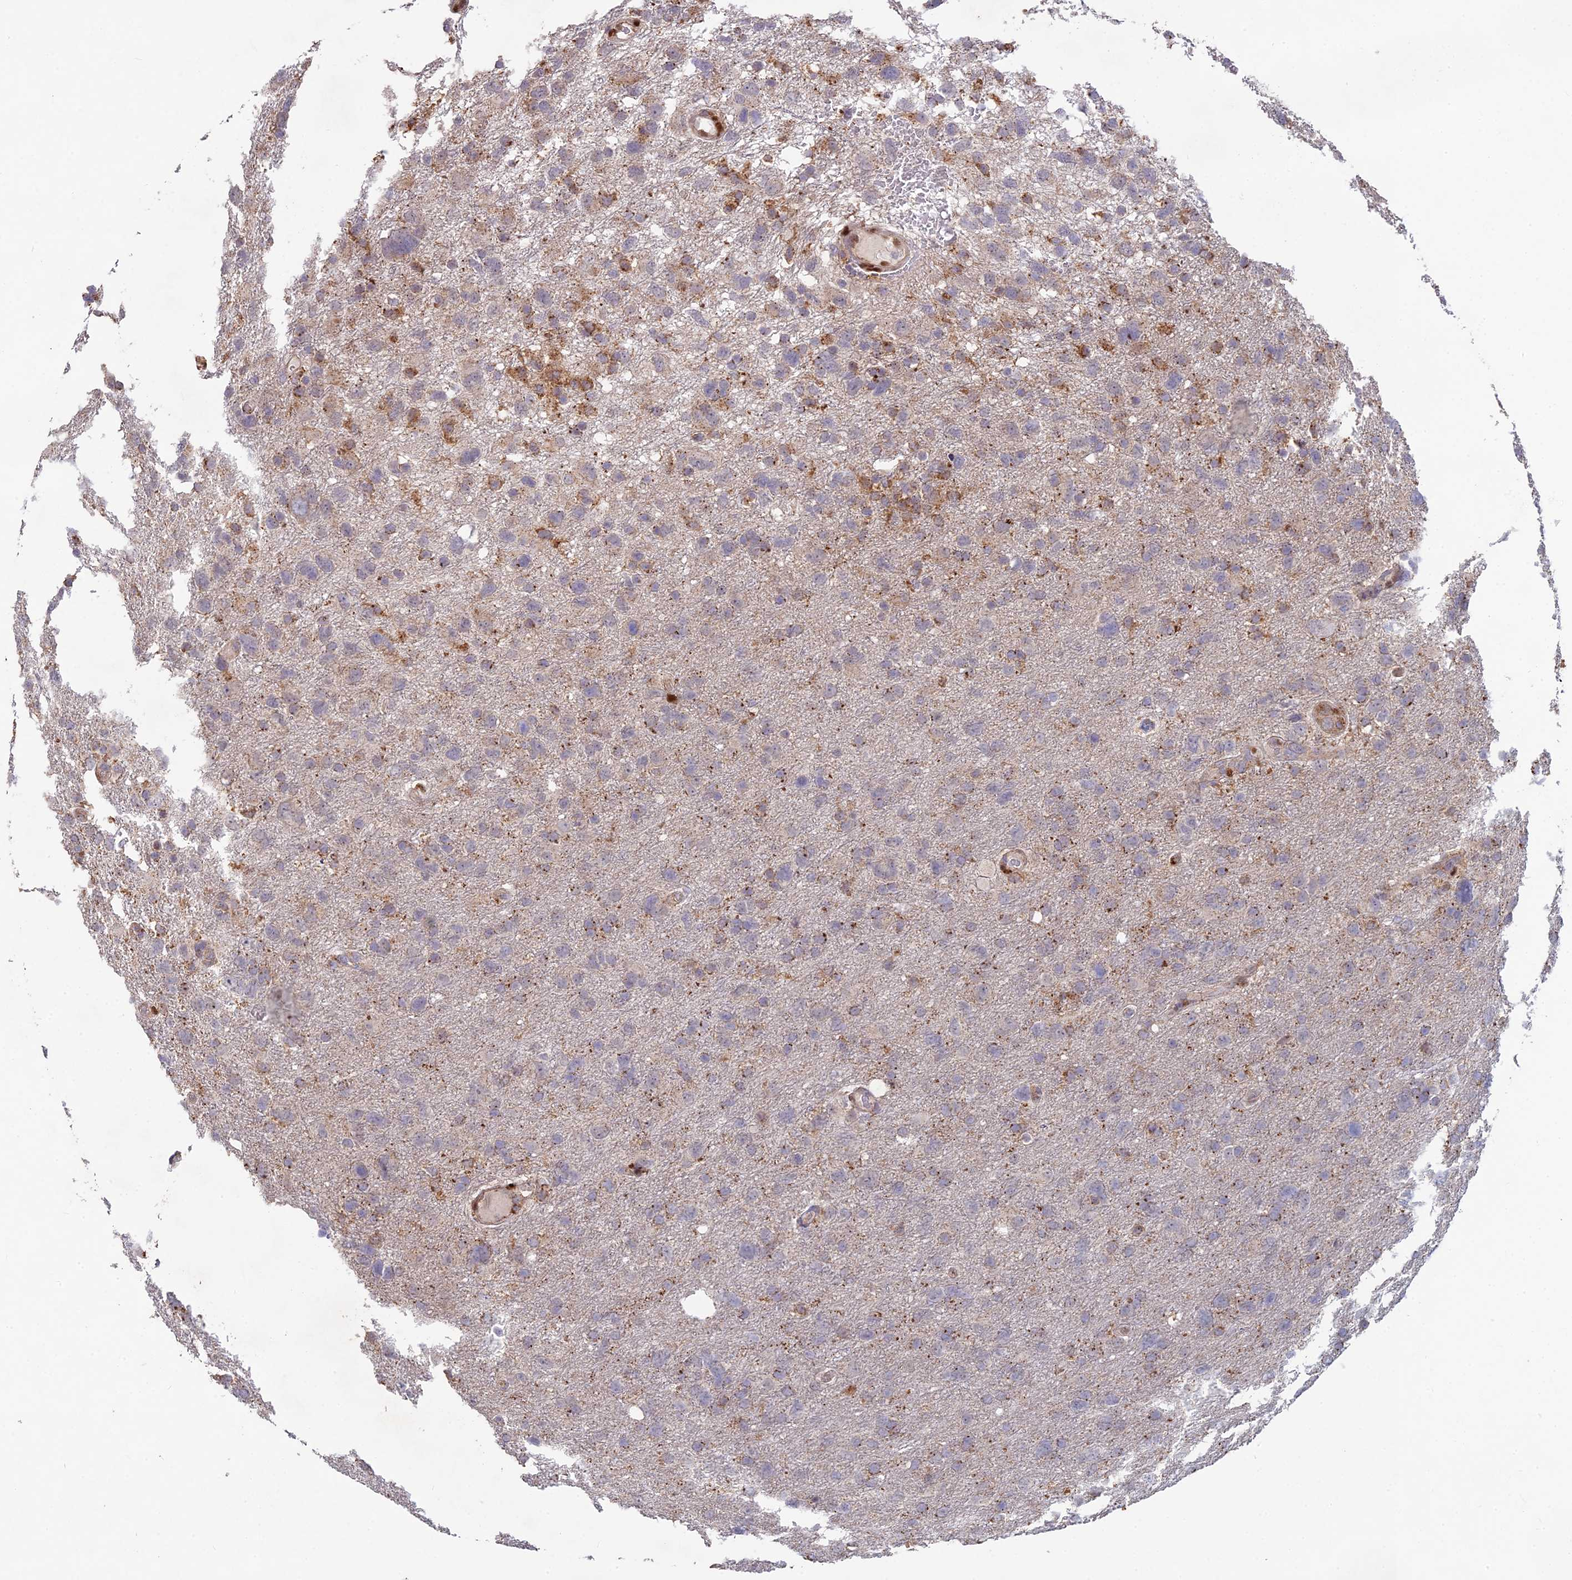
{"staining": {"intensity": "moderate", "quantity": "<25%", "location": "cytoplasmic/membranous"}, "tissue": "glioma", "cell_type": "Tumor cells", "image_type": "cancer", "snomed": [{"axis": "morphology", "description": "Glioma, malignant, High grade"}, {"axis": "topography", "description": "Brain"}], "caption": "Glioma stained with DAB IHC shows low levels of moderate cytoplasmic/membranous staining in approximately <25% of tumor cells.", "gene": "FOXS1", "patient": {"sex": "male", "age": 61}}